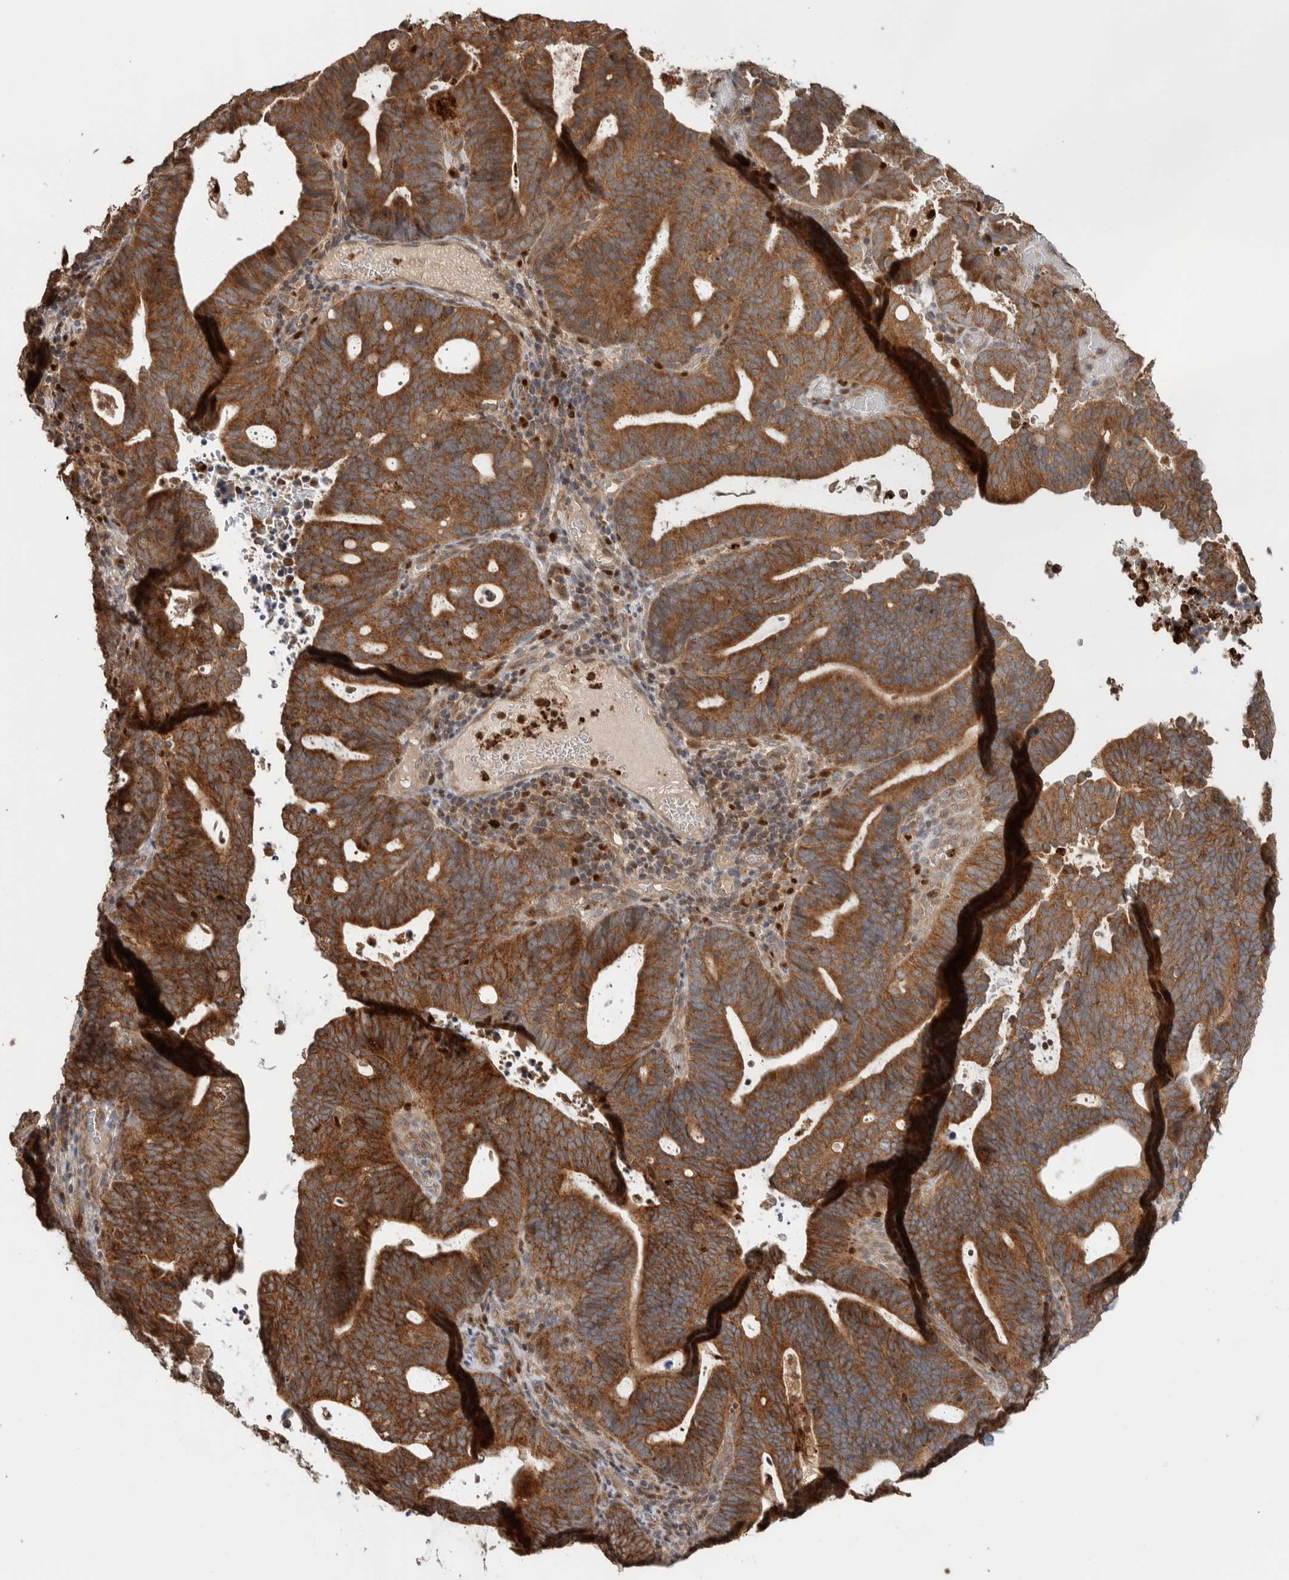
{"staining": {"intensity": "strong", "quantity": ">75%", "location": "cytoplasmic/membranous"}, "tissue": "endometrial cancer", "cell_type": "Tumor cells", "image_type": "cancer", "snomed": [{"axis": "morphology", "description": "Adenocarcinoma, NOS"}, {"axis": "topography", "description": "Uterus"}], "caption": "A high-resolution image shows immunohistochemistry staining of endometrial cancer, which demonstrates strong cytoplasmic/membranous staining in approximately >75% of tumor cells. (Brightfield microscopy of DAB IHC at high magnification).", "gene": "VPS53", "patient": {"sex": "female", "age": 83}}